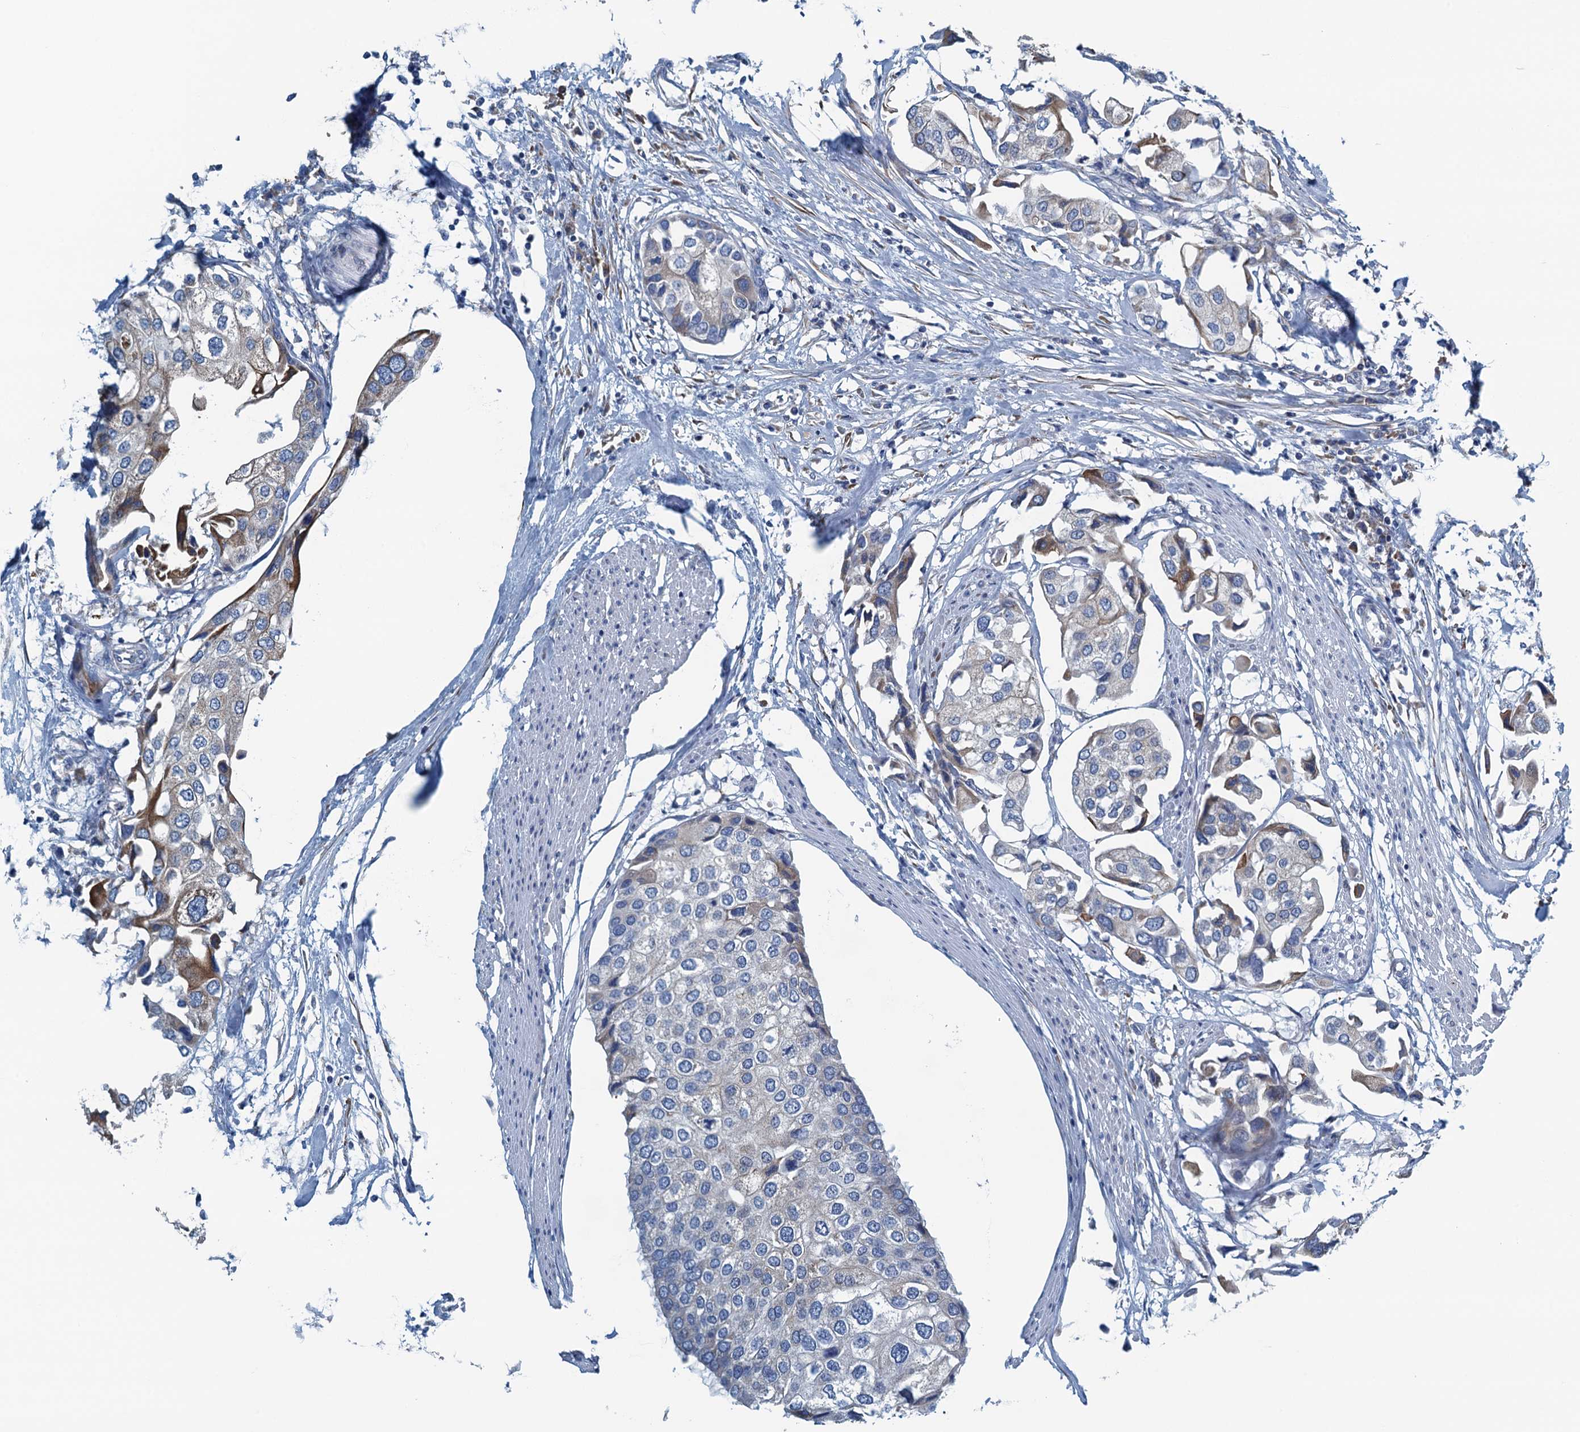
{"staining": {"intensity": "weak", "quantity": "<25%", "location": "cytoplasmic/membranous"}, "tissue": "urothelial cancer", "cell_type": "Tumor cells", "image_type": "cancer", "snomed": [{"axis": "morphology", "description": "Urothelial carcinoma, High grade"}, {"axis": "topography", "description": "Urinary bladder"}], "caption": "Tumor cells are negative for brown protein staining in urothelial carcinoma (high-grade). (Brightfield microscopy of DAB immunohistochemistry (IHC) at high magnification).", "gene": "C10orf88", "patient": {"sex": "male", "age": 64}}